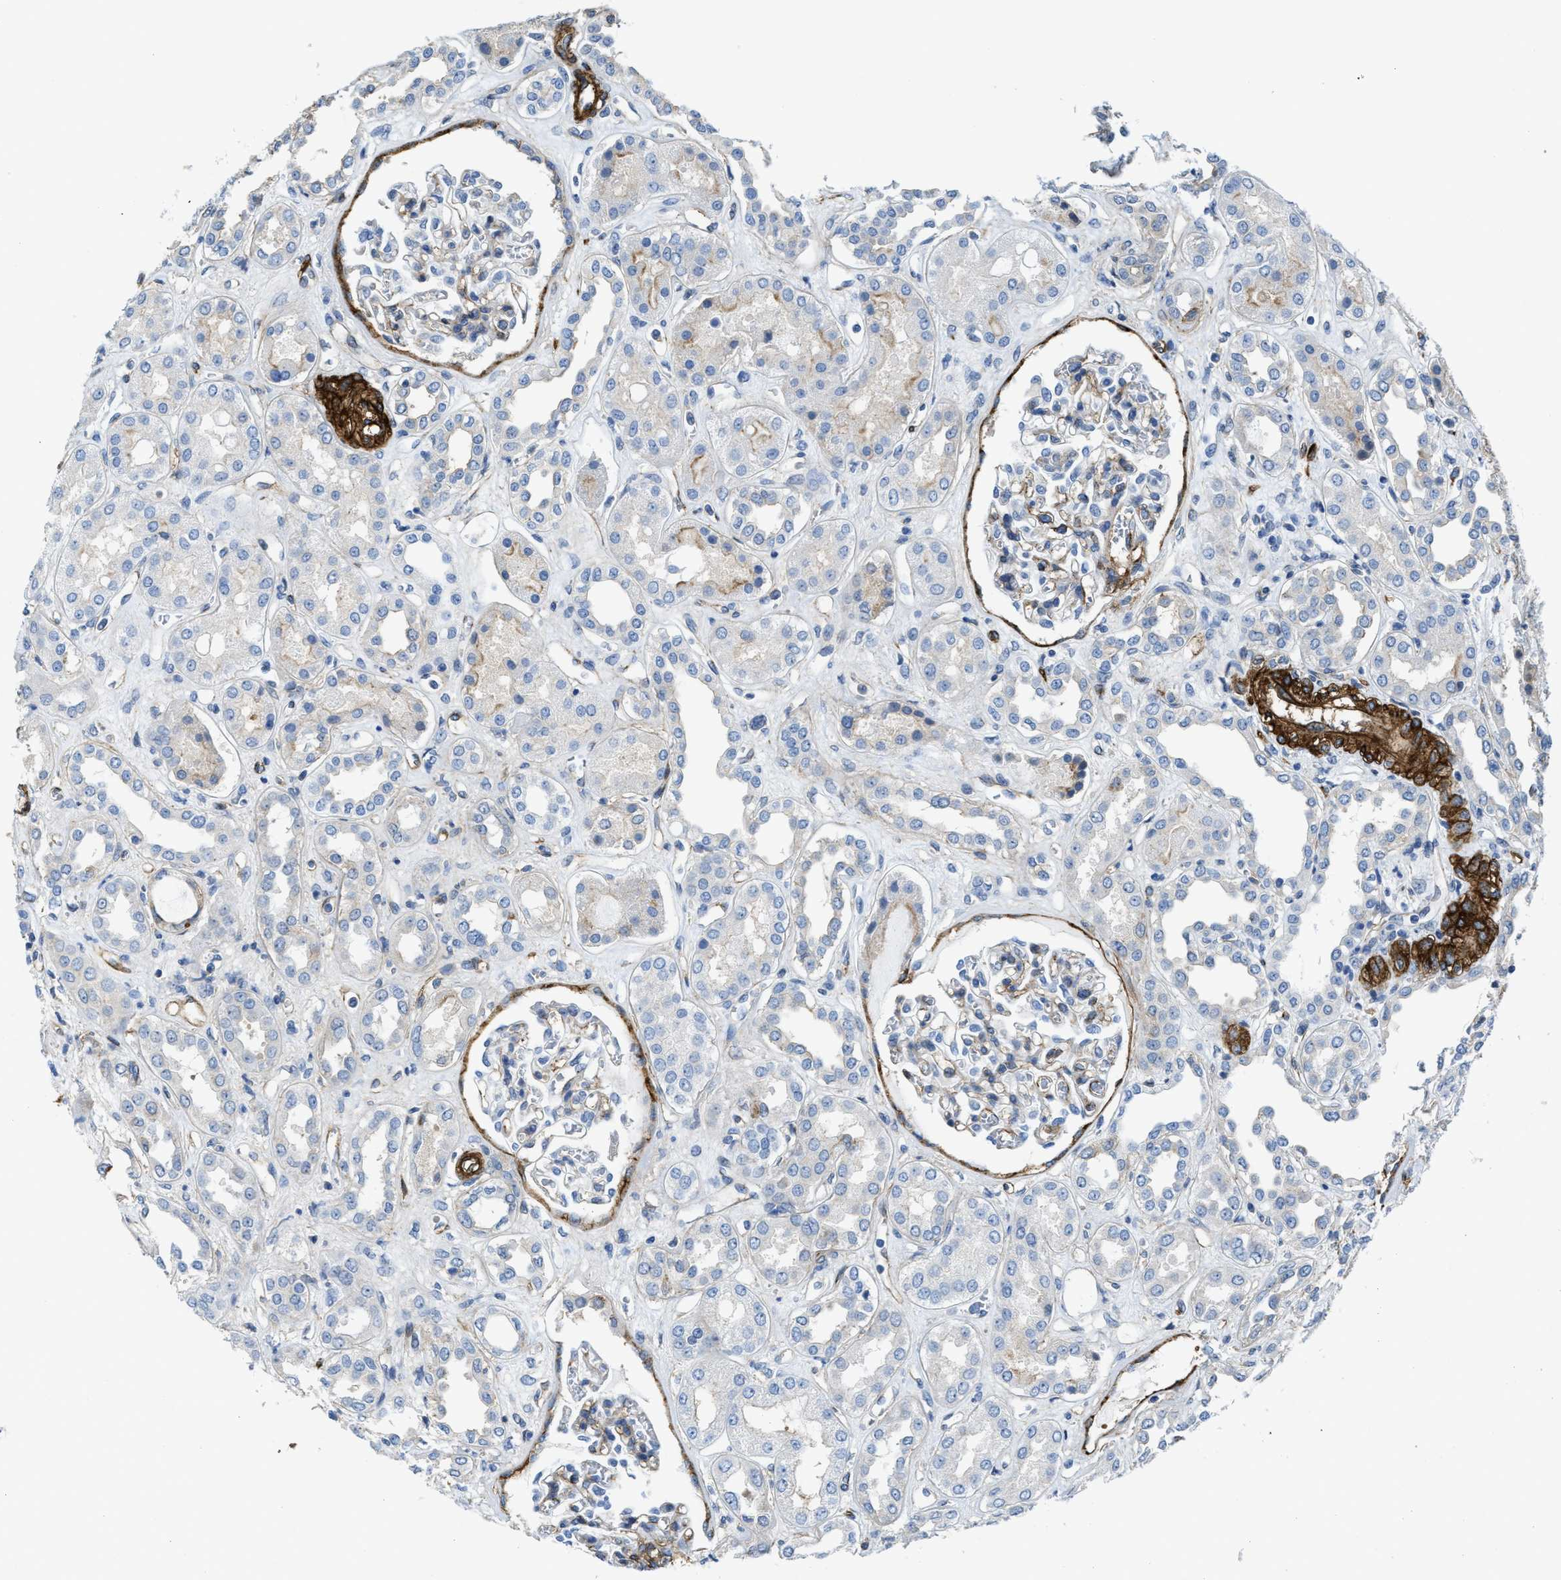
{"staining": {"intensity": "moderate", "quantity": "<25%", "location": "cytoplasmic/membranous"}, "tissue": "kidney", "cell_type": "Cells in glomeruli", "image_type": "normal", "snomed": [{"axis": "morphology", "description": "Normal tissue, NOS"}, {"axis": "topography", "description": "Kidney"}], "caption": "Immunohistochemical staining of benign kidney displays moderate cytoplasmic/membranous protein staining in about <25% of cells in glomeruli. The protein is stained brown, and the nuclei are stained in blue (DAB (3,3'-diaminobenzidine) IHC with brightfield microscopy, high magnification).", "gene": "NAB1", "patient": {"sex": "male", "age": 59}}